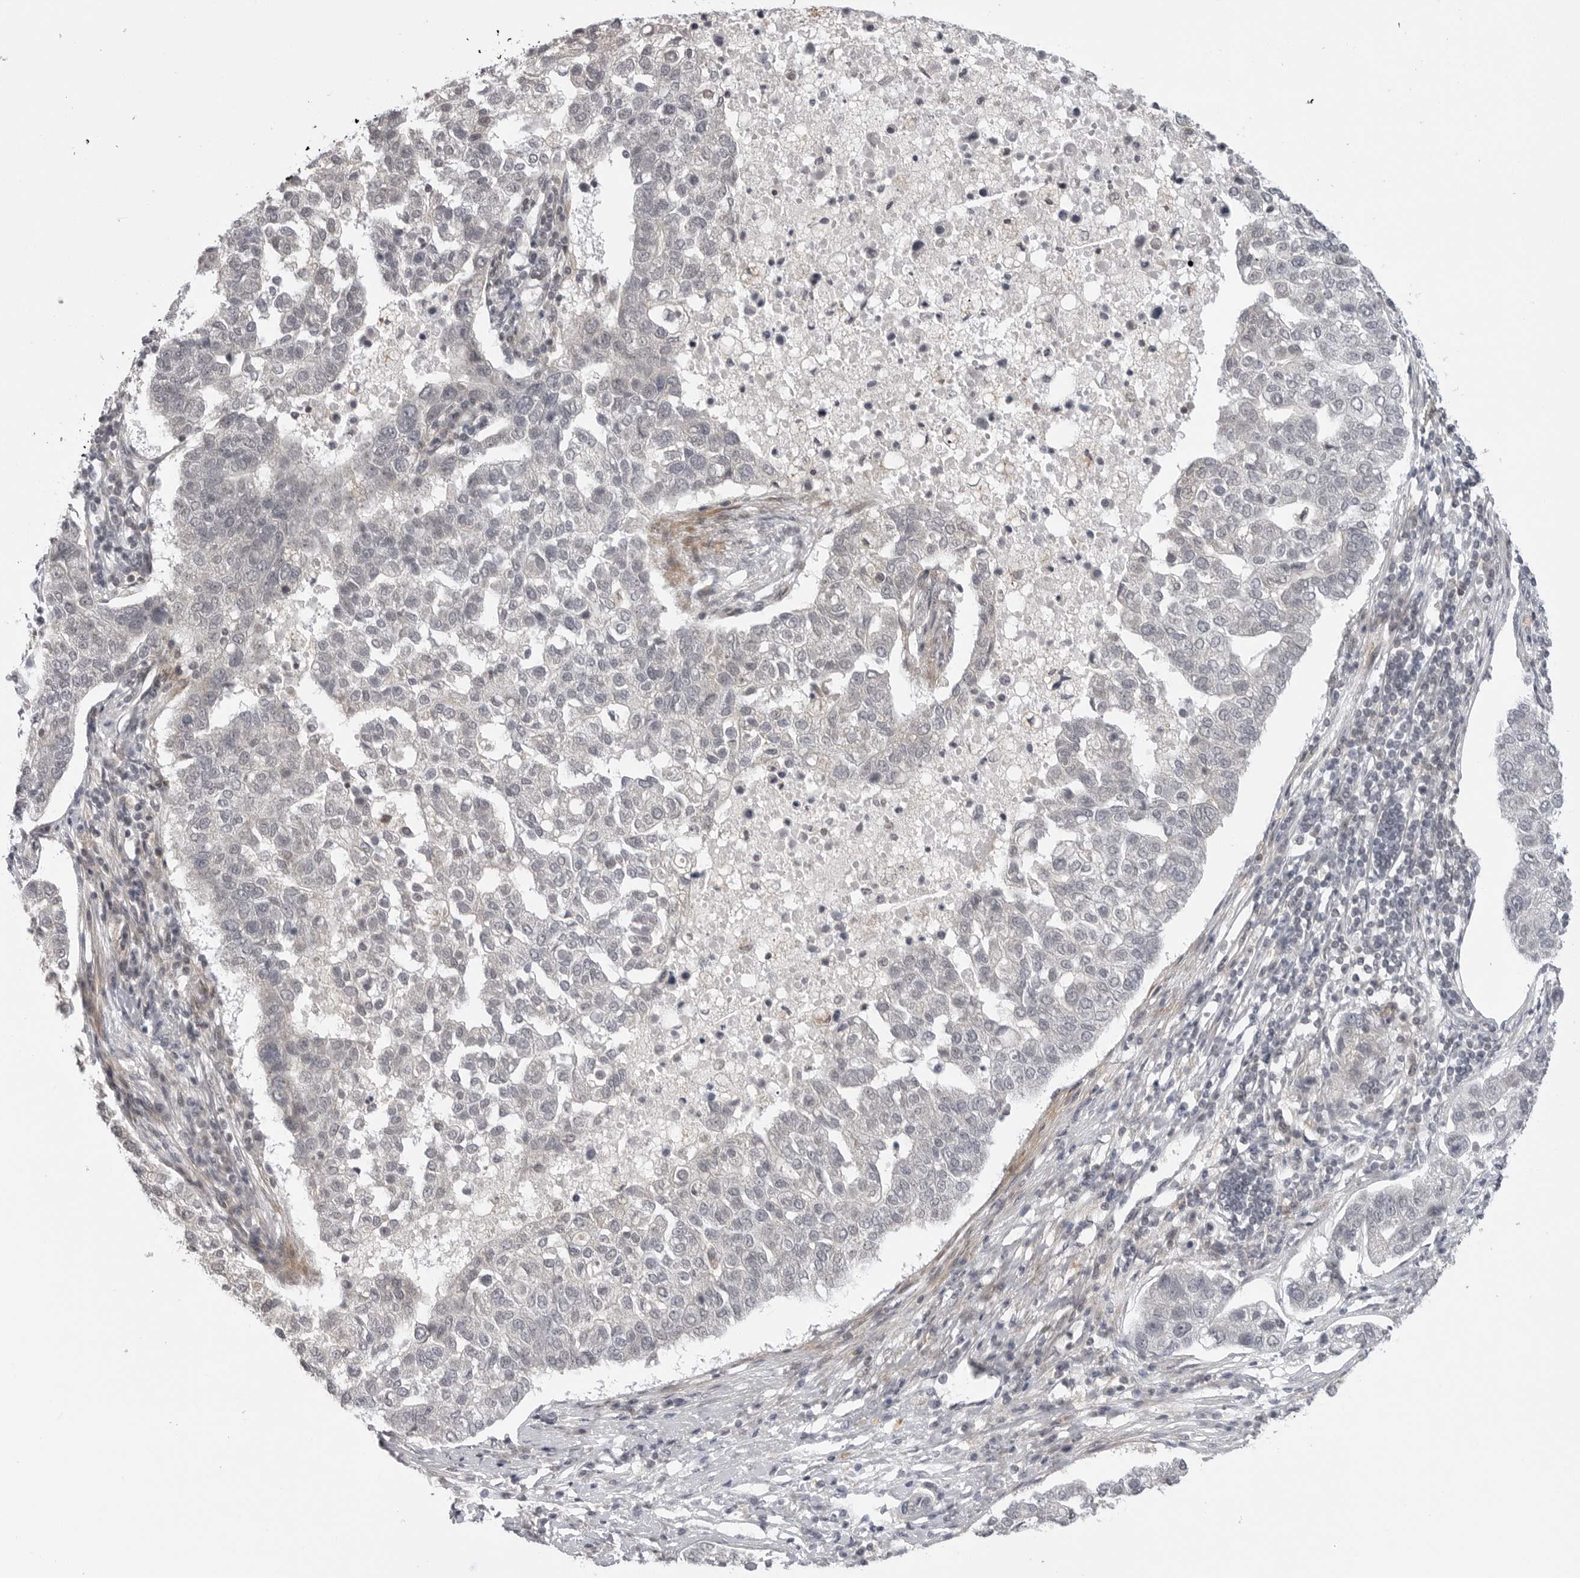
{"staining": {"intensity": "negative", "quantity": "none", "location": "none"}, "tissue": "pancreatic cancer", "cell_type": "Tumor cells", "image_type": "cancer", "snomed": [{"axis": "morphology", "description": "Adenocarcinoma, NOS"}, {"axis": "topography", "description": "Pancreas"}], "caption": "Immunohistochemistry (IHC) image of neoplastic tissue: pancreatic cancer (adenocarcinoma) stained with DAB (3,3'-diaminobenzidine) reveals no significant protein positivity in tumor cells.", "gene": "ADAMTS5", "patient": {"sex": "female", "age": 61}}